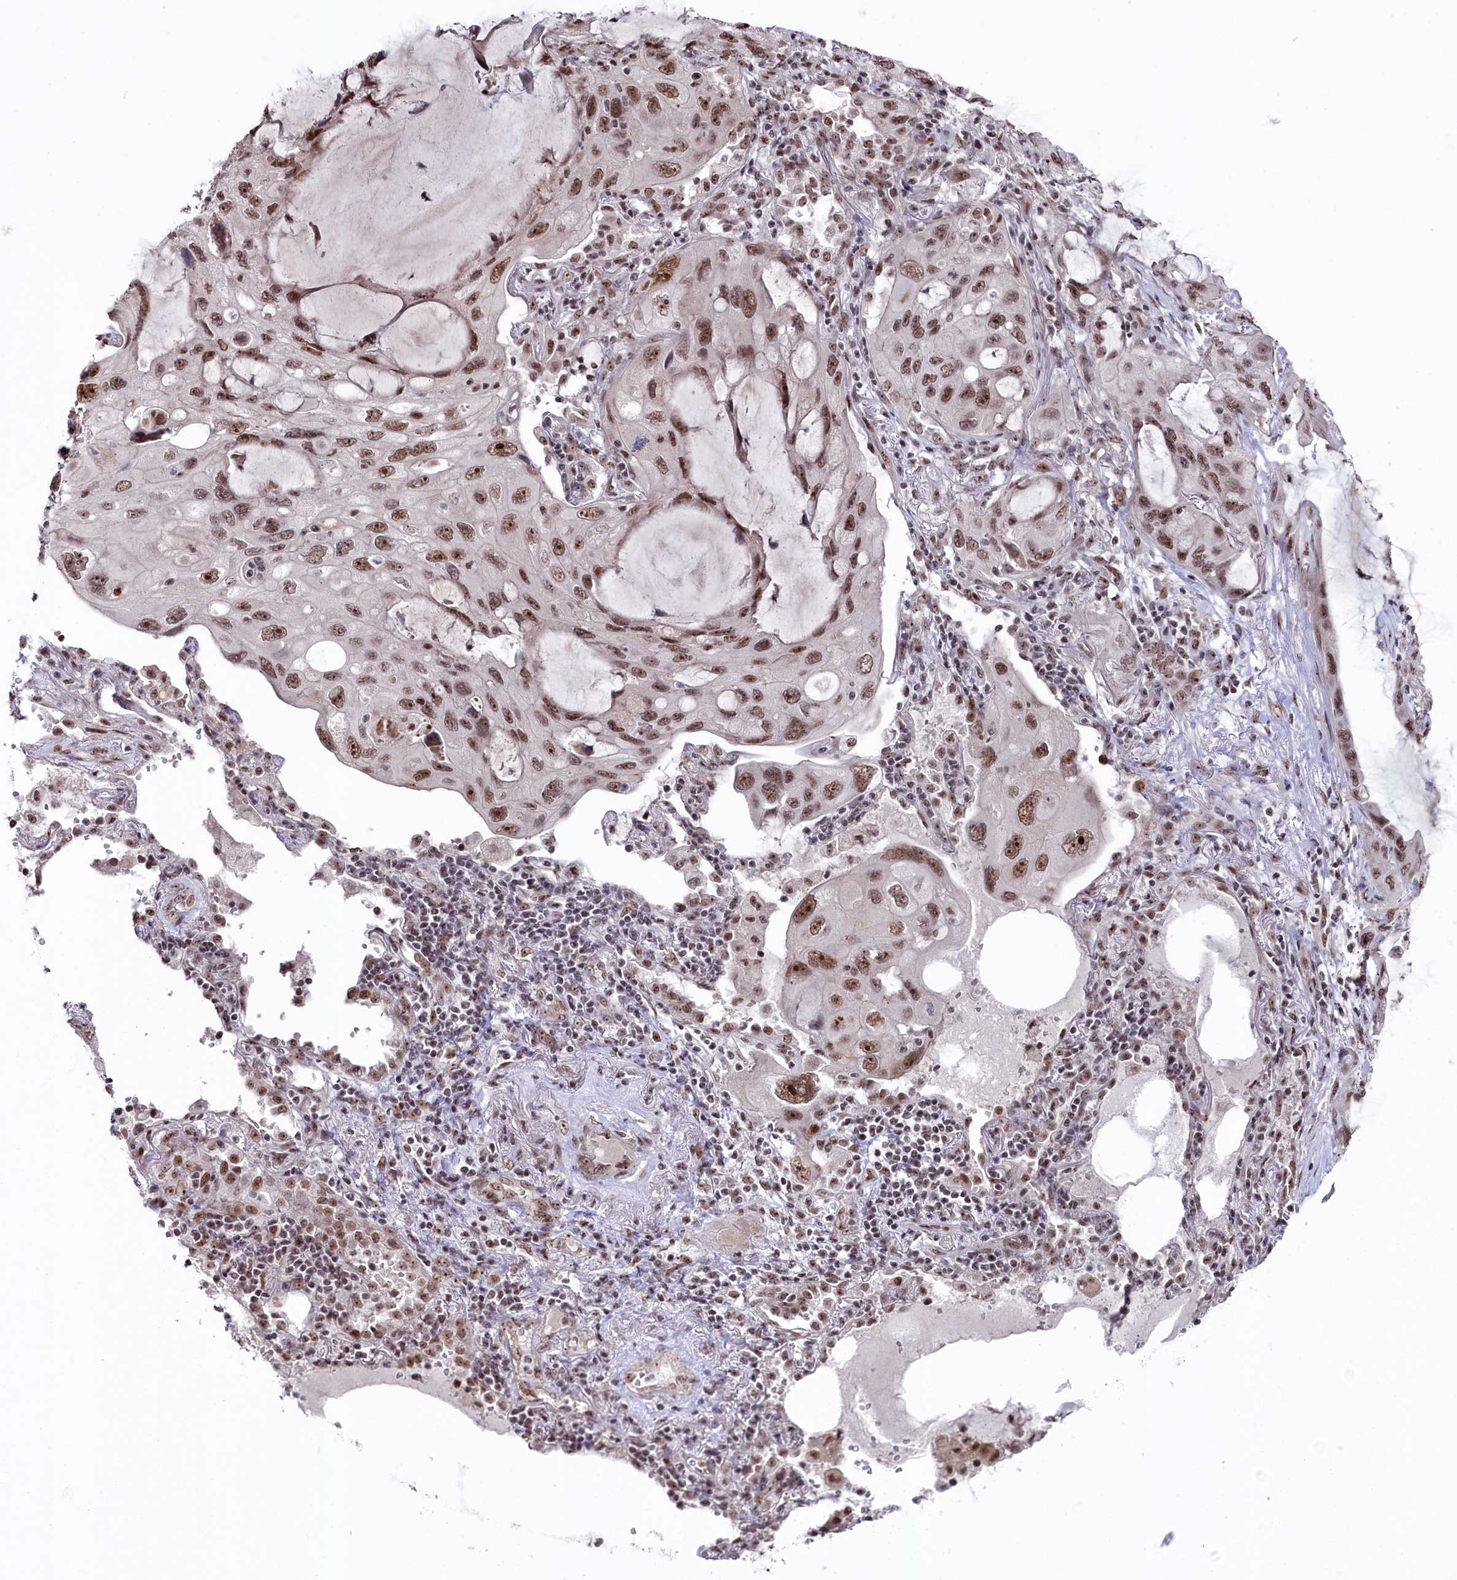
{"staining": {"intensity": "moderate", "quantity": ">75%", "location": "nuclear"}, "tissue": "lung cancer", "cell_type": "Tumor cells", "image_type": "cancer", "snomed": [{"axis": "morphology", "description": "Squamous cell carcinoma, NOS"}, {"axis": "topography", "description": "Lung"}], "caption": "This is an image of IHC staining of lung cancer (squamous cell carcinoma), which shows moderate staining in the nuclear of tumor cells.", "gene": "POLR2H", "patient": {"sex": "female", "age": 73}}